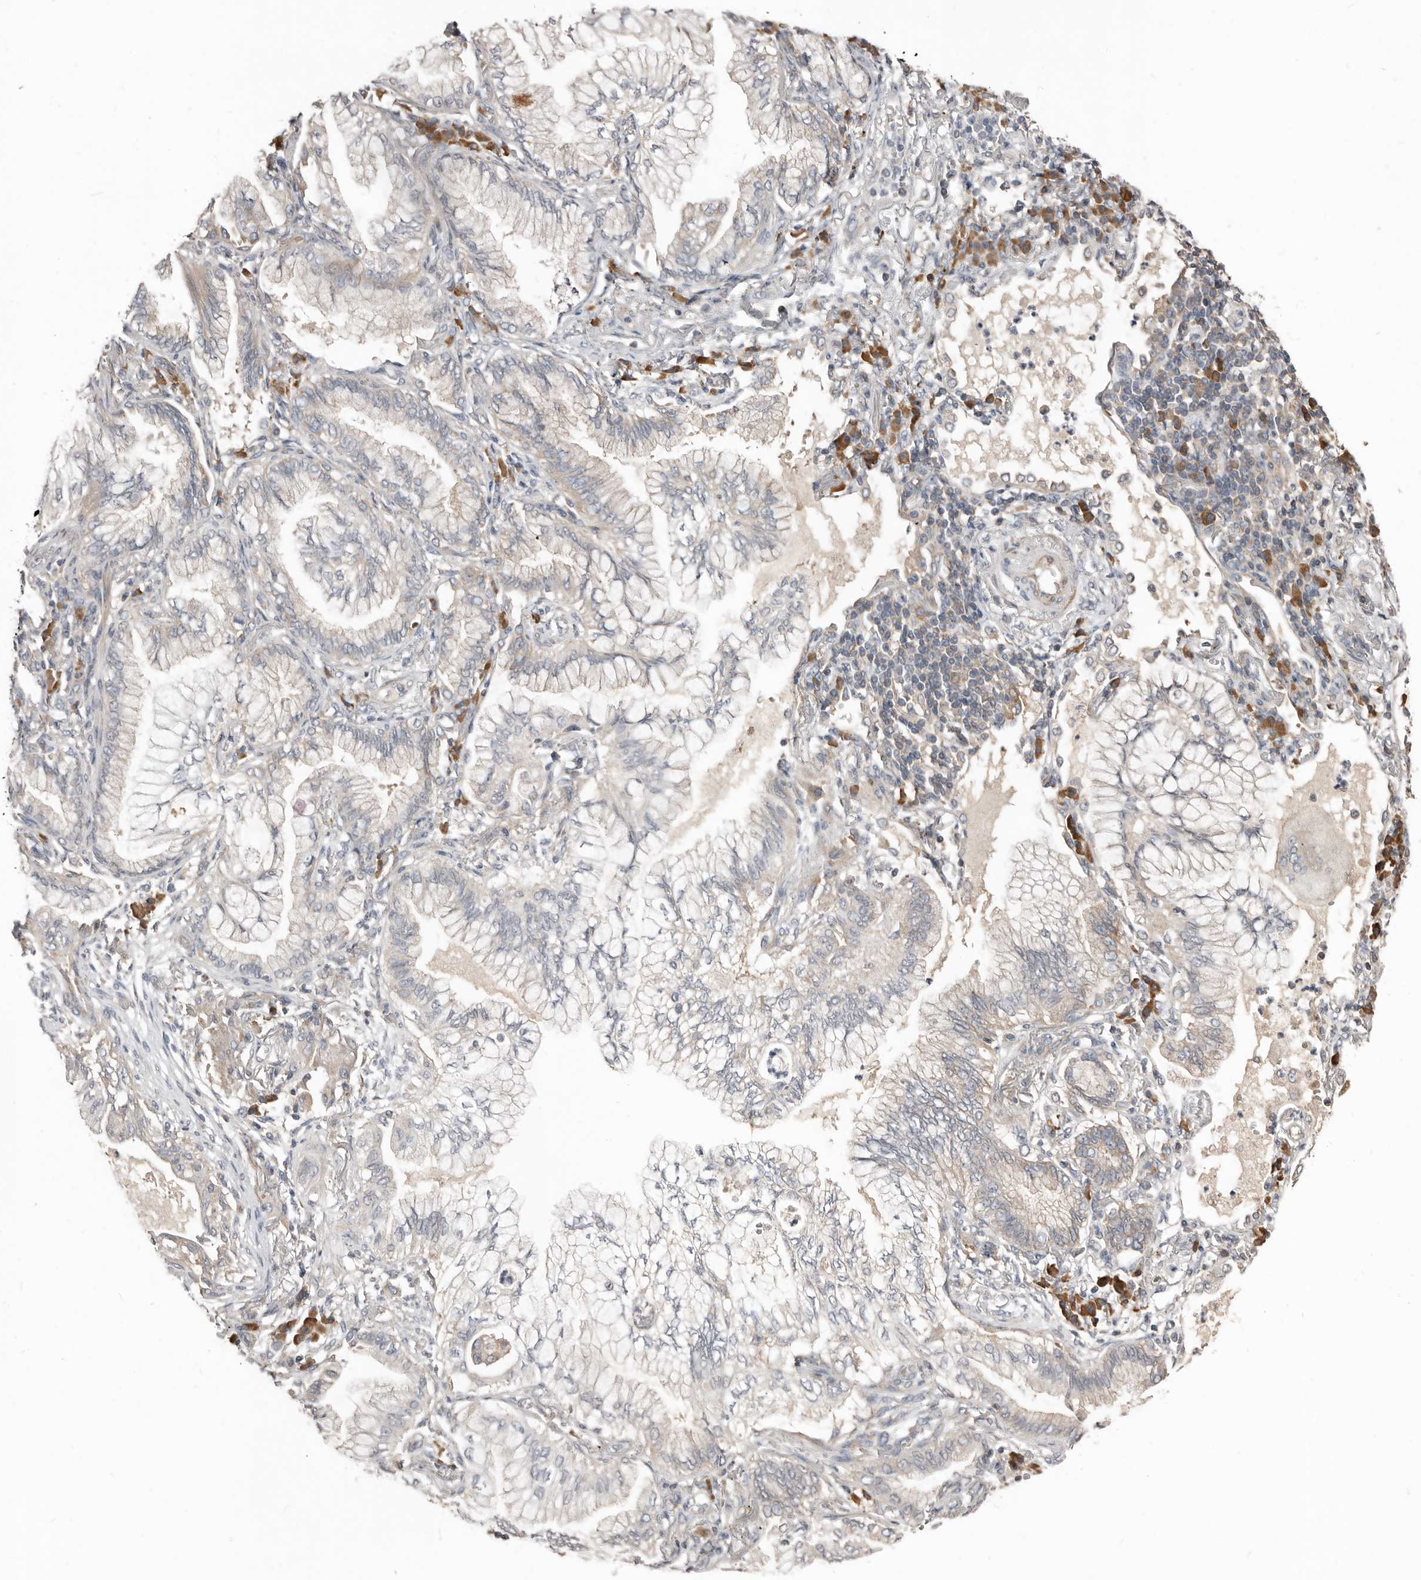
{"staining": {"intensity": "moderate", "quantity": "<25%", "location": "cytoplasmic/membranous"}, "tissue": "lung cancer", "cell_type": "Tumor cells", "image_type": "cancer", "snomed": [{"axis": "morphology", "description": "Adenocarcinoma, NOS"}, {"axis": "topography", "description": "Lung"}], "caption": "Tumor cells exhibit low levels of moderate cytoplasmic/membranous staining in about <25% of cells in adenocarcinoma (lung). (Stains: DAB in brown, nuclei in blue, Microscopy: brightfield microscopy at high magnification).", "gene": "AKNAD1", "patient": {"sex": "female", "age": 70}}